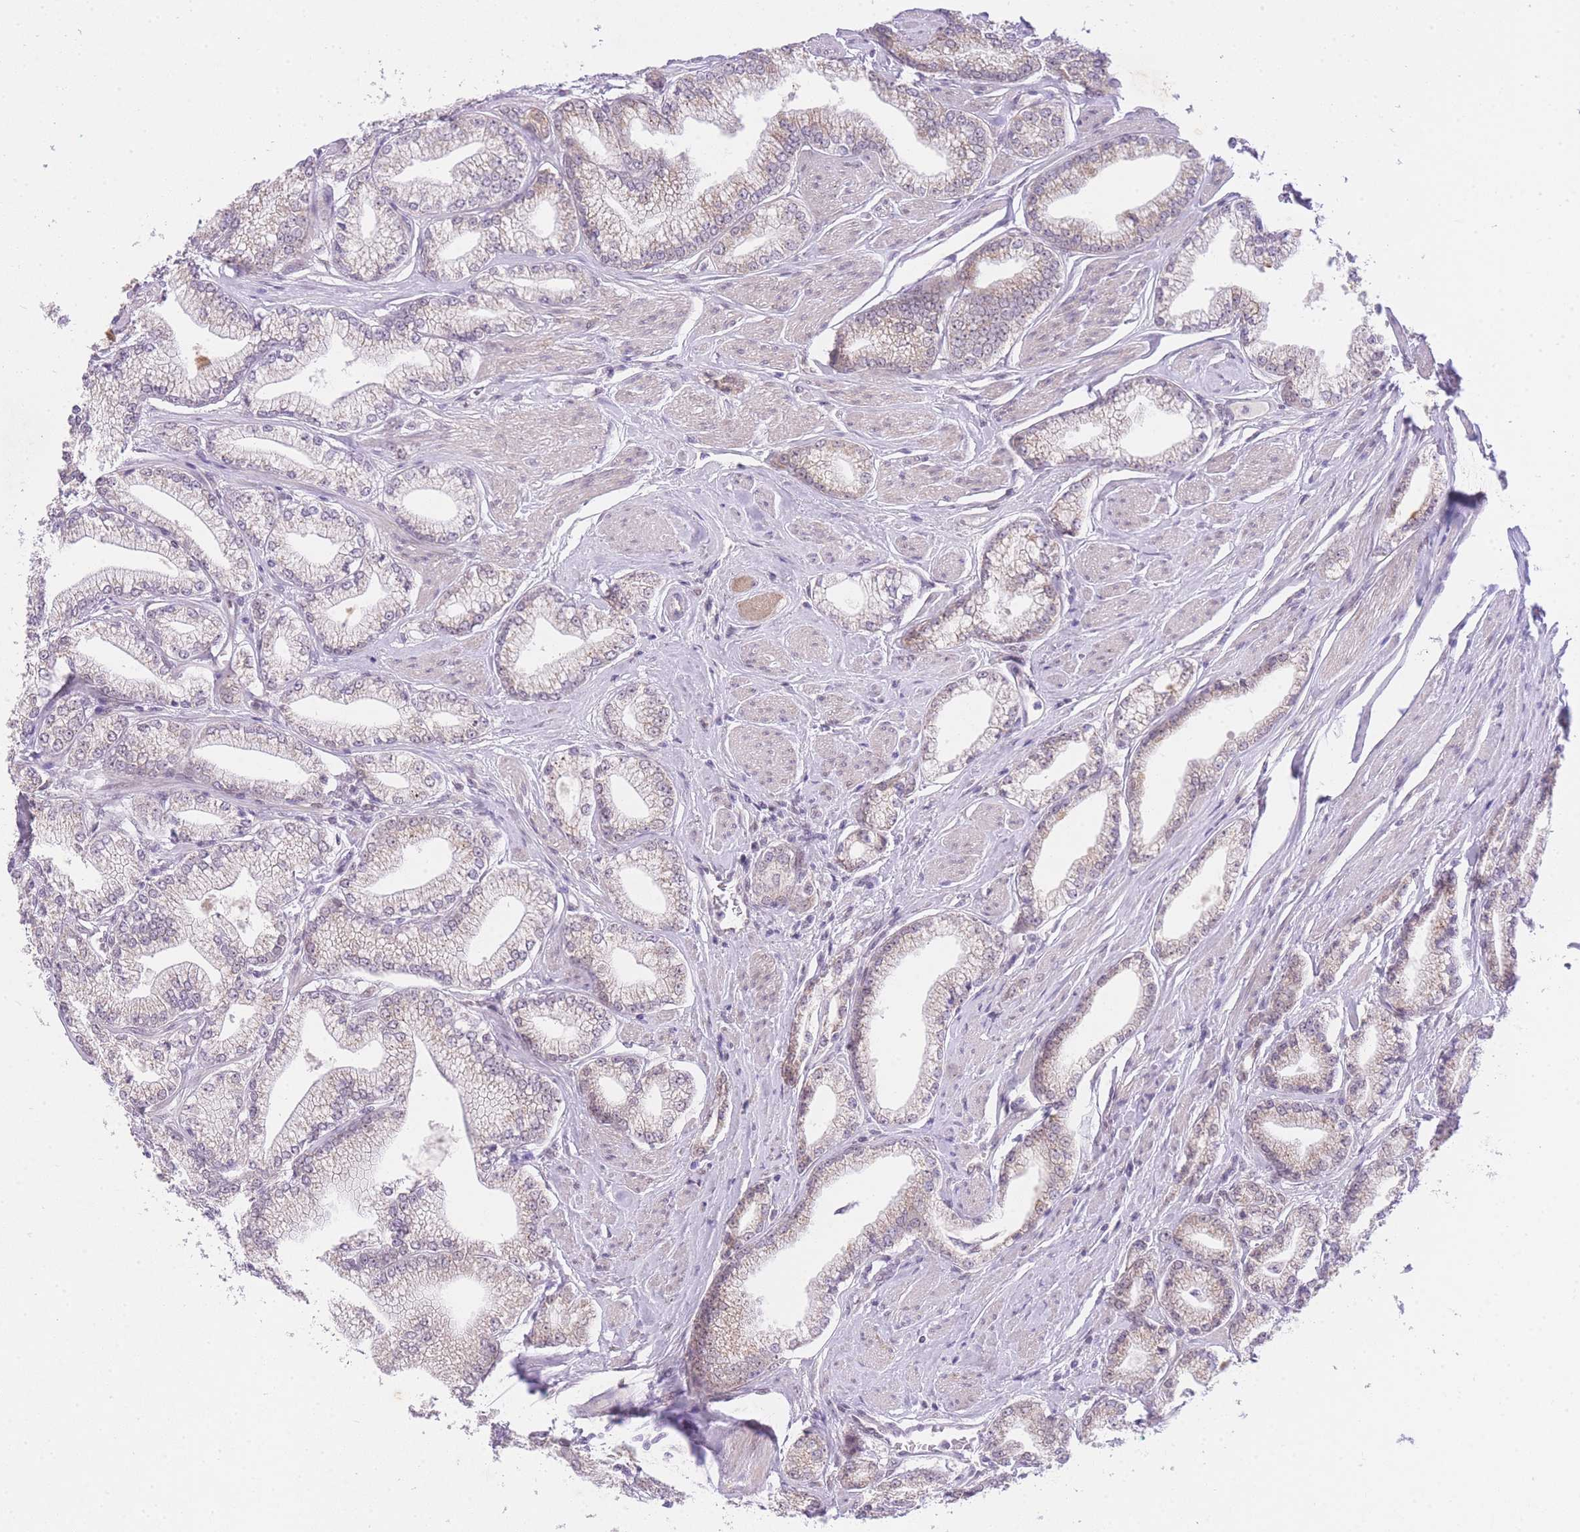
{"staining": {"intensity": "weak", "quantity": "25%-75%", "location": "cytoplasmic/membranous"}, "tissue": "prostate cancer", "cell_type": "Tumor cells", "image_type": "cancer", "snomed": [{"axis": "morphology", "description": "Adenocarcinoma, High grade"}, {"axis": "topography", "description": "Prostate"}], "caption": "Adenocarcinoma (high-grade) (prostate) stained with IHC demonstrates weak cytoplasmic/membranous expression in about 25%-75% of tumor cells. (brown staining indicates protein expression, while blue staining denotes nuclei).", "gene": "UBXN7", "patient": {"sex": "male", "age": 67}}